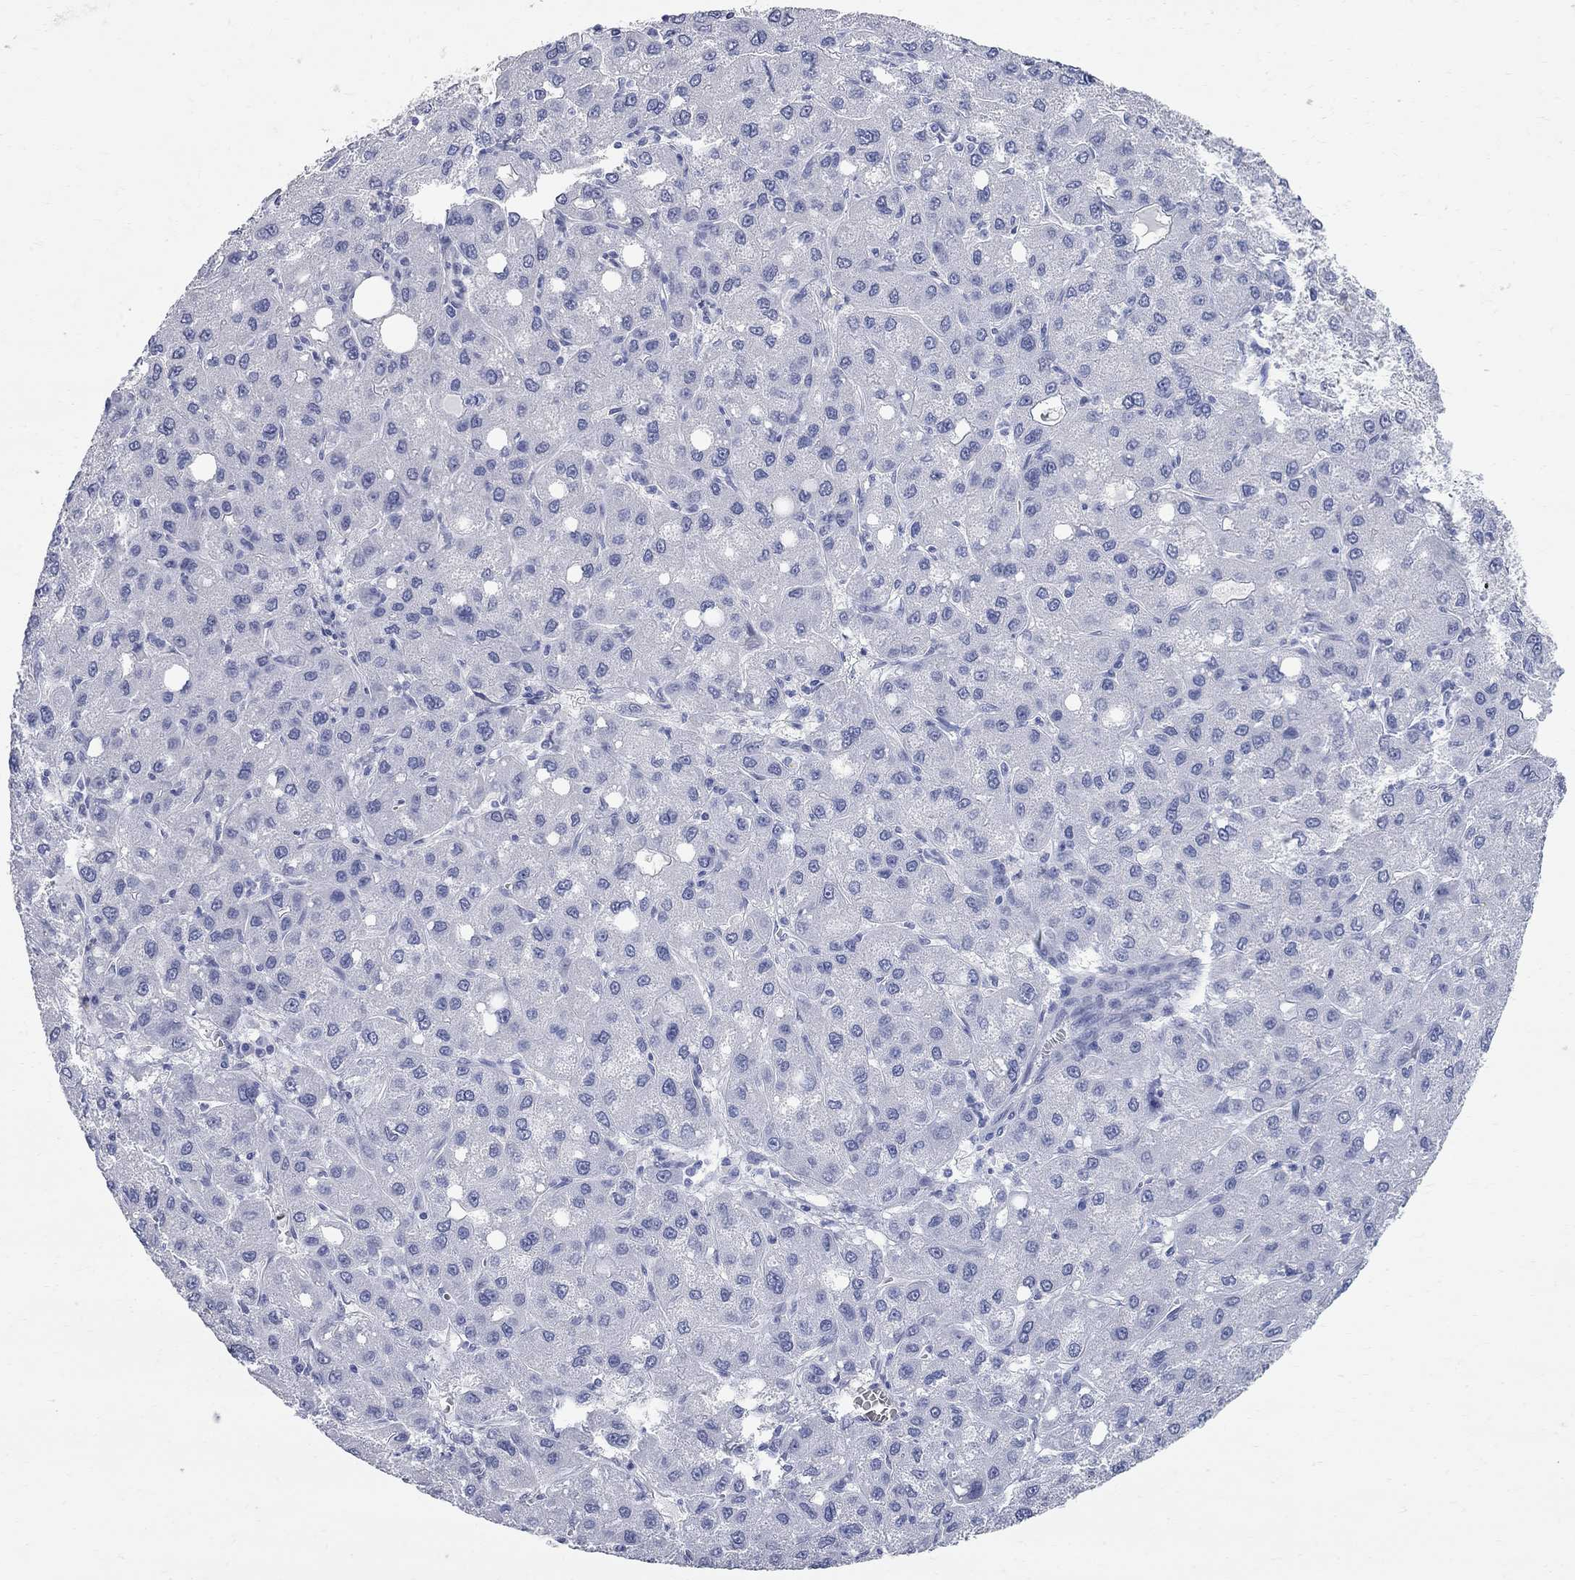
{"staining": {"intensity": "negative", "quantity": "none", "location": "none"}, "tissue": "liver cancer", "cell_type": "Tumor cells", "image_type": "cancer", "snomed": [{"axis": "morphology", "description": "Carcinoma, Hepatocellular, NOS"}, {"axis": "topography", "description": "Liver"}], "caption": "Tumor cells show no significant protein staining in liver cancer.", "gene": "BPIFB1", "patient": {"sex": "male", "age": 73}}